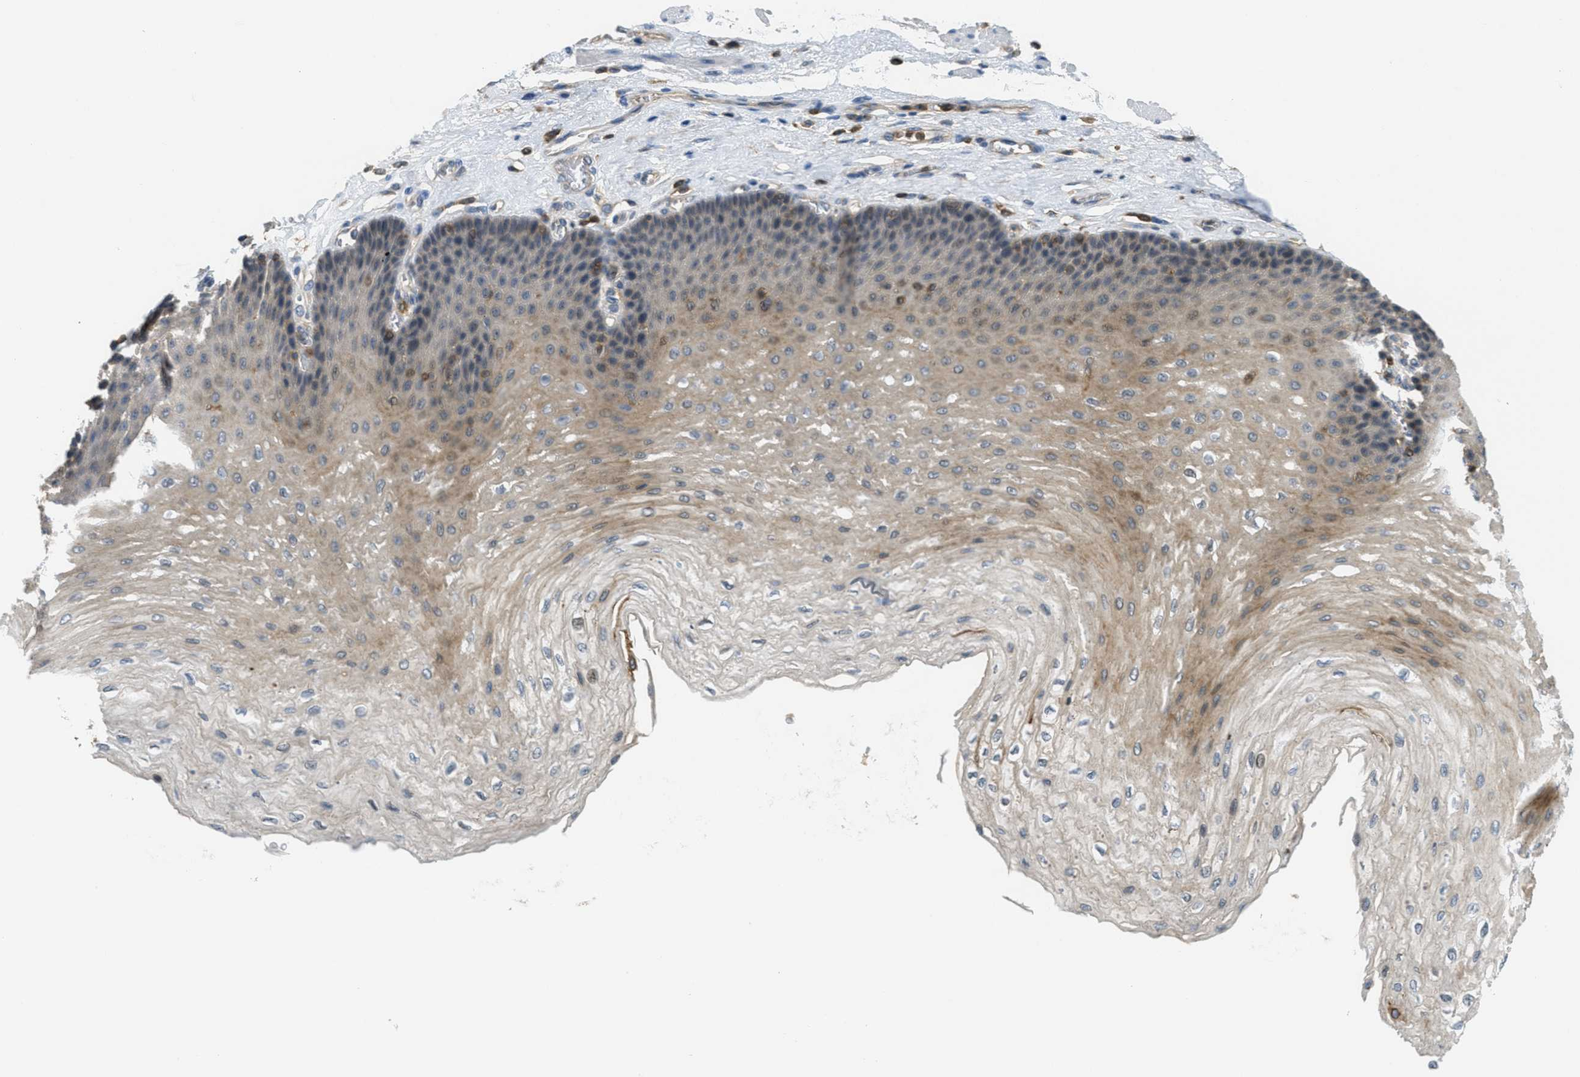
{"staining": {"intensity": "moderate", "quantity": "<25%", "location": "cytoplasmic/membranous"}, "tissue": "esophagus", "cell_type": "Squamous epithelial cells", "image_type": "normal", "snomed": [{"axis": "morphology", "description": "Normal tissue, NOS"}, {"axis": "topography", "description": "Esophagus"}], "caption": "Immunohistochemical staining of unremarkable esophagus shows <25% levels of moderate cytoplasmic/membranous protein positivity in approximately <25% of squamous epithelial cells. The protein of interest is stained brown, and the nuclei are stained in blue (DAB IHC with brightfield microscopy, high magnification).", "gene": "GRIK2", "patient": {"sex": "female", "age": 72}}